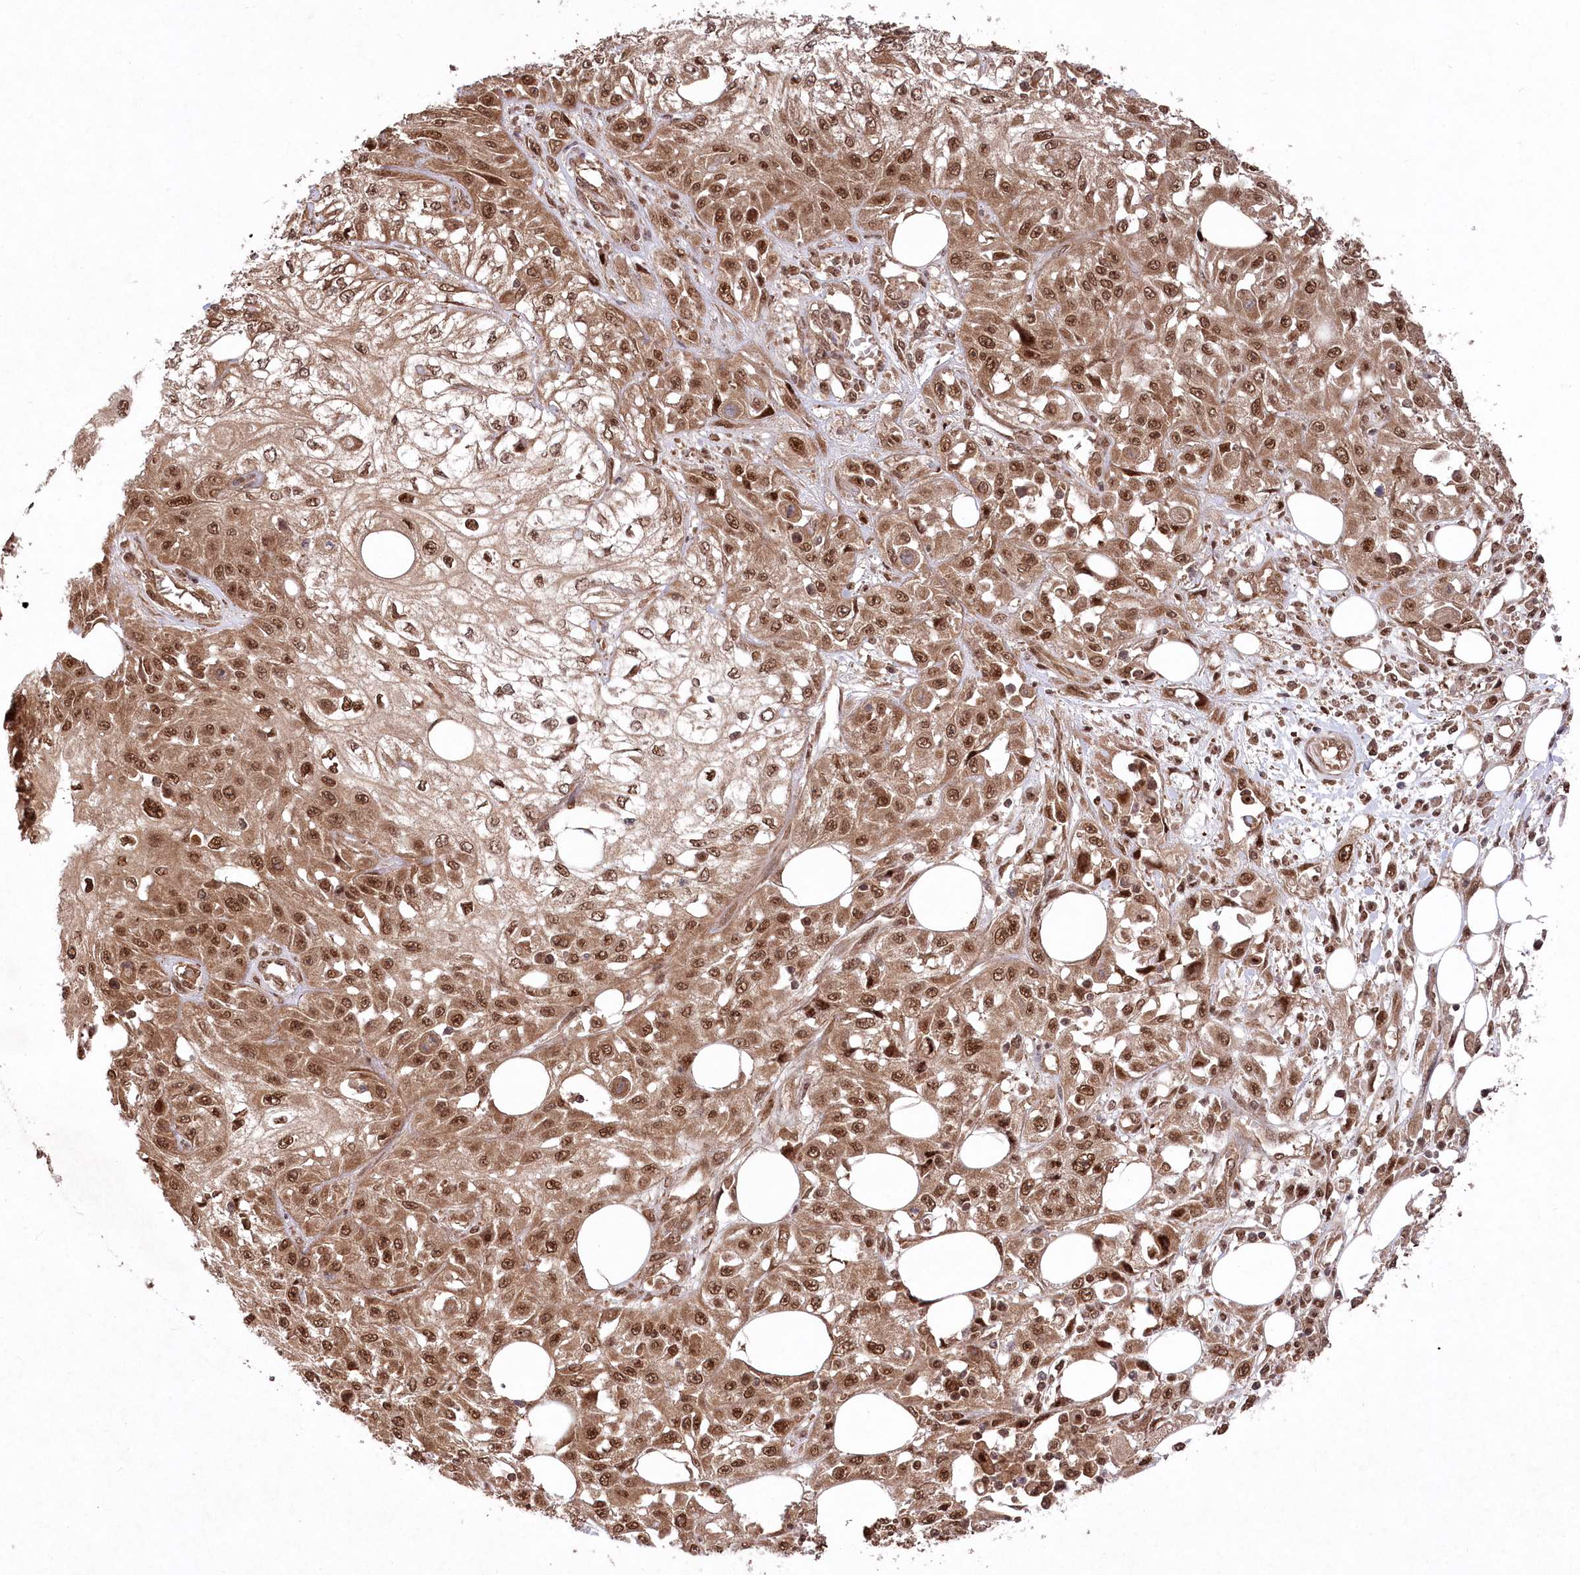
{"staining": {"intensity": "strong", "quantity": ">75%", "location": "cytoplasmic/membranous,nuclear"}, "tissue": "skin cancer", "cell_type": "Tumor cells", "image_type": "cancer", "snomed": [{"axis": "morphology", "description": "Squamous cell carcinoma, NOS"}, {"axis": "morphology", "description": "Squamous cell carcinoma, metastatic, NOS"}, {"axis": "topography", "description": "Skin"}, {"axis": "topography", "description": "Lymph node"}], "caption": "Protein staining of skin metastatic squamous cell carcinoma tissue reveals strong cytoplasmic/membranous and nuclear positivity in about >75% of tumor cells. (DAB (3,3'-diaminobenzidine) = brown stain, brightfield microscopy at high magnification).", "gene": "PSMA1", "patient": {"sex": "male", "age": 75}}